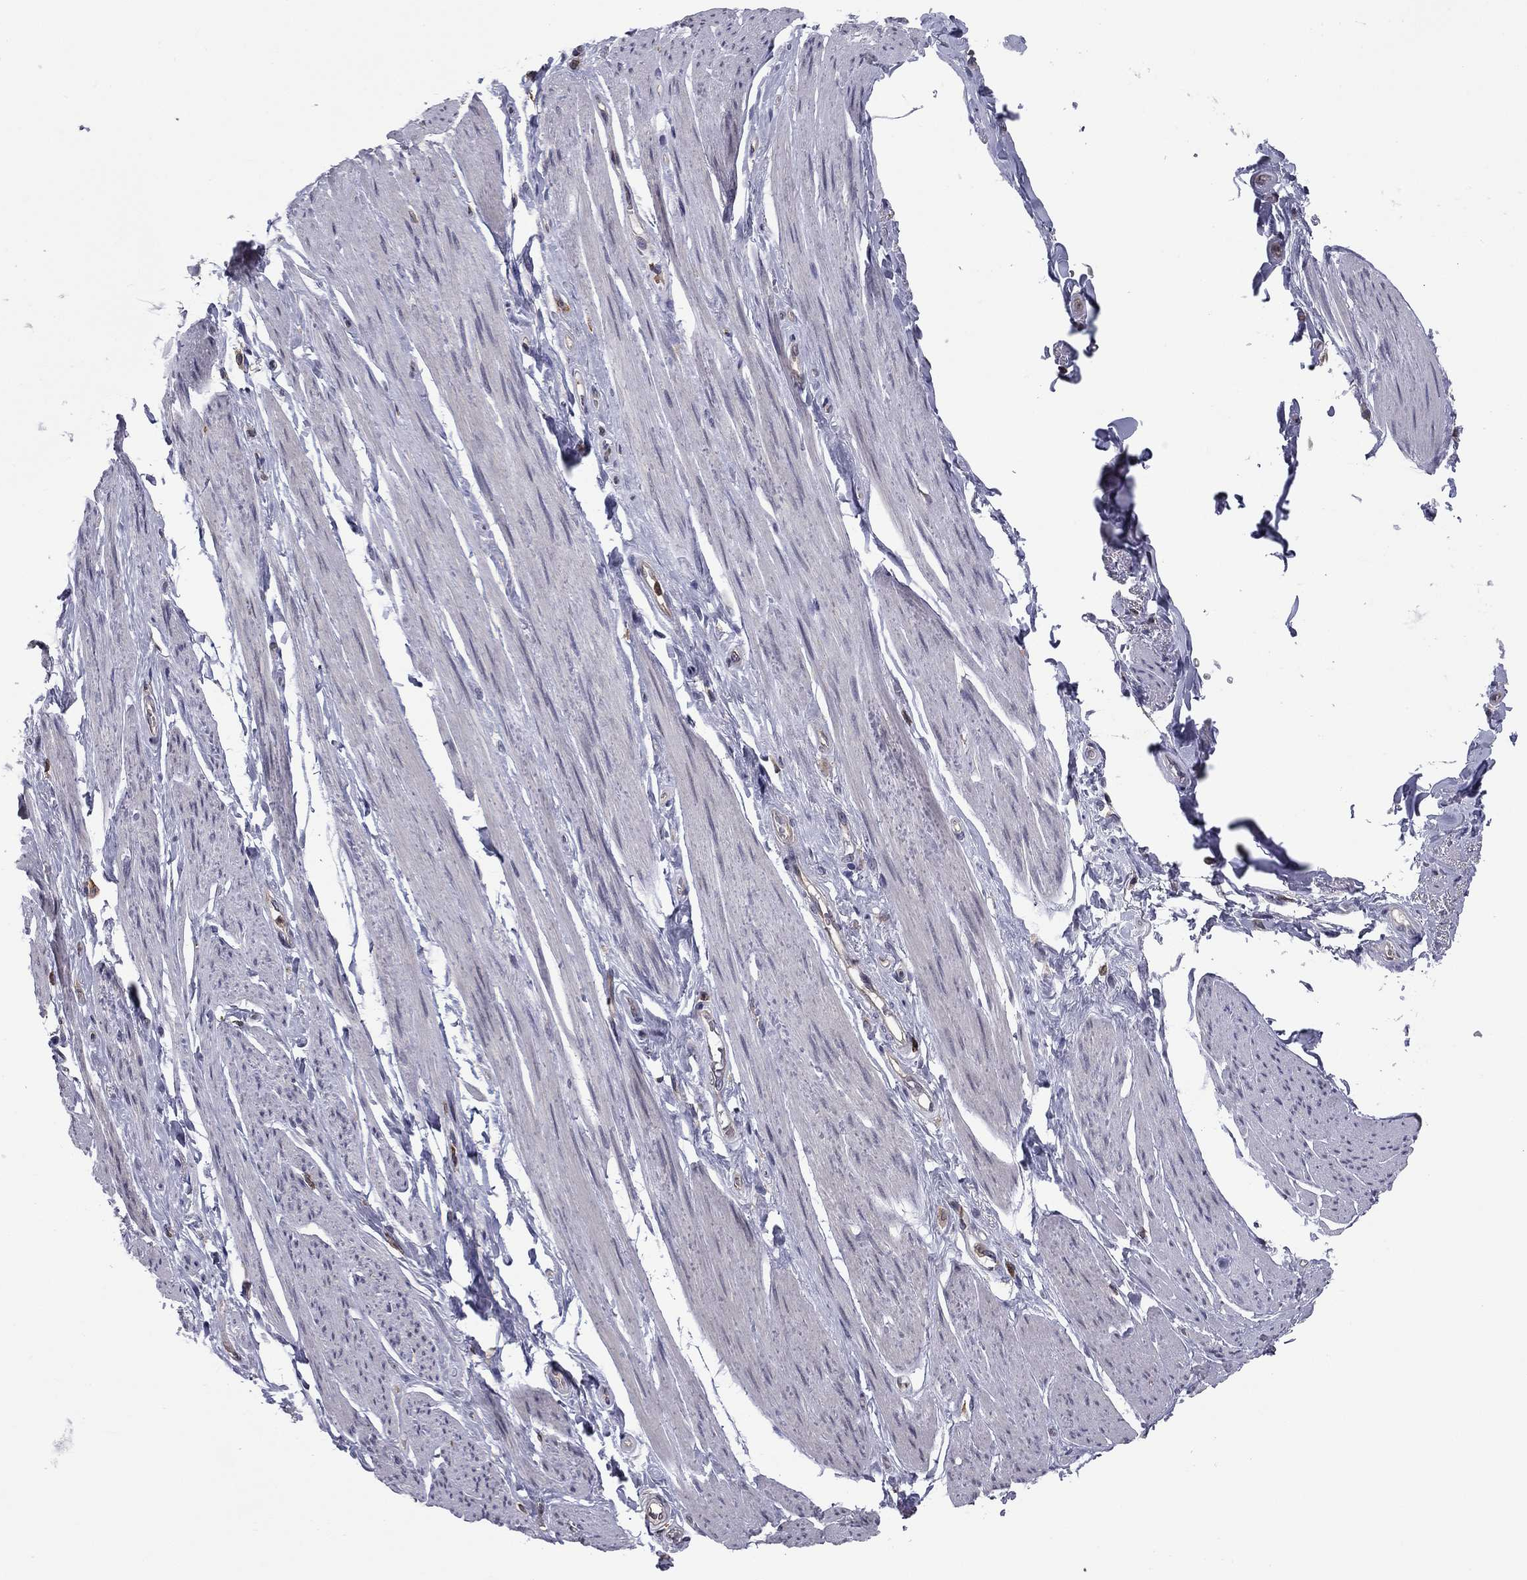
{"staining": {"intensity": "negative", "quantity": "none", "location": "none"}, "tissue": "skeletal muscle", "cell_type": "Myocytes", "image_type": "normal", "snomed": [{"axis": "morphology", "description": "Normal tissue, NOS"}, {"axis": "topography", "description": "Skeletal muscle"}, {"axis": "topography", "description": "Anal"}, {"axis": "topography", "description": "Peripheral nerve tissue"}], "caption": "DAB immunohistochemical staining of normal human skeletal muscle exhibits no significant staining in myocytes. The staining was performed using DAB (3,3'-diaminobenzidine) to visualize the protein expression in brown, while the nuclei were stained in blue with hematoxylin (Magnification: 20x).", "gene": "PLCB2", "patient": {"sex": "male", "age": 53}}